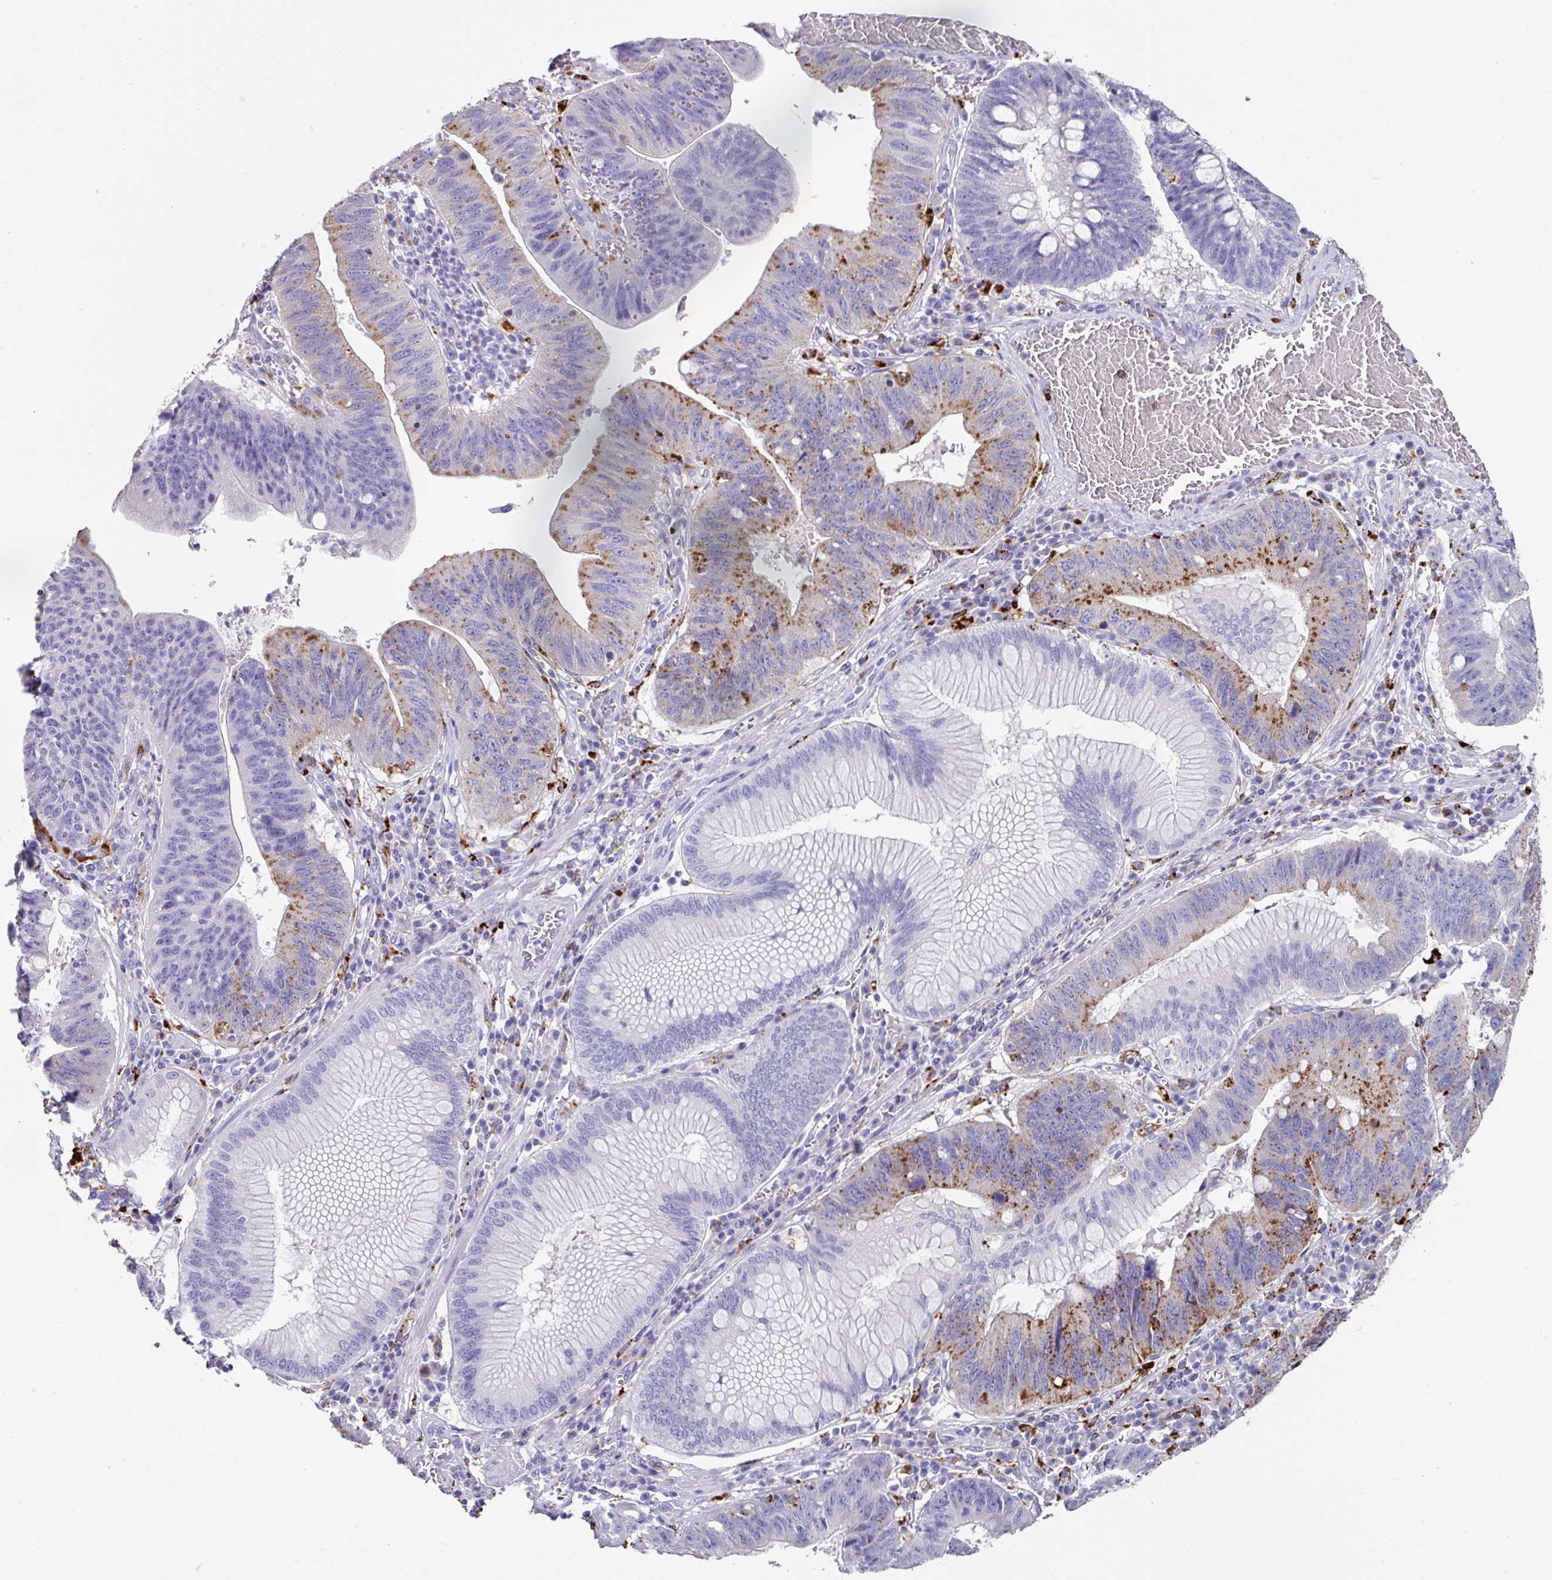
{"staining": {"intensity": "moderate", "quantity": "<25%", "location": "cytoplasmic/membranous"}, "tissue": "stomach cancer", "cell_type": "Tumor cells", "image_type": "cancer", "snomed": [{"axis": "morphology", "description": "Adenocarcinoma, NOS"}, {"axis": "topography", "description": "Stomach"}], "caption": "Tumor cells demonstrate low levels of moderate cytoplasmic/membranous staining in about <25% of cells in human stomach cancer (adenocarcinoma).", "gene": "CPVL", "patient": {"sex": "male", "age": 59}}